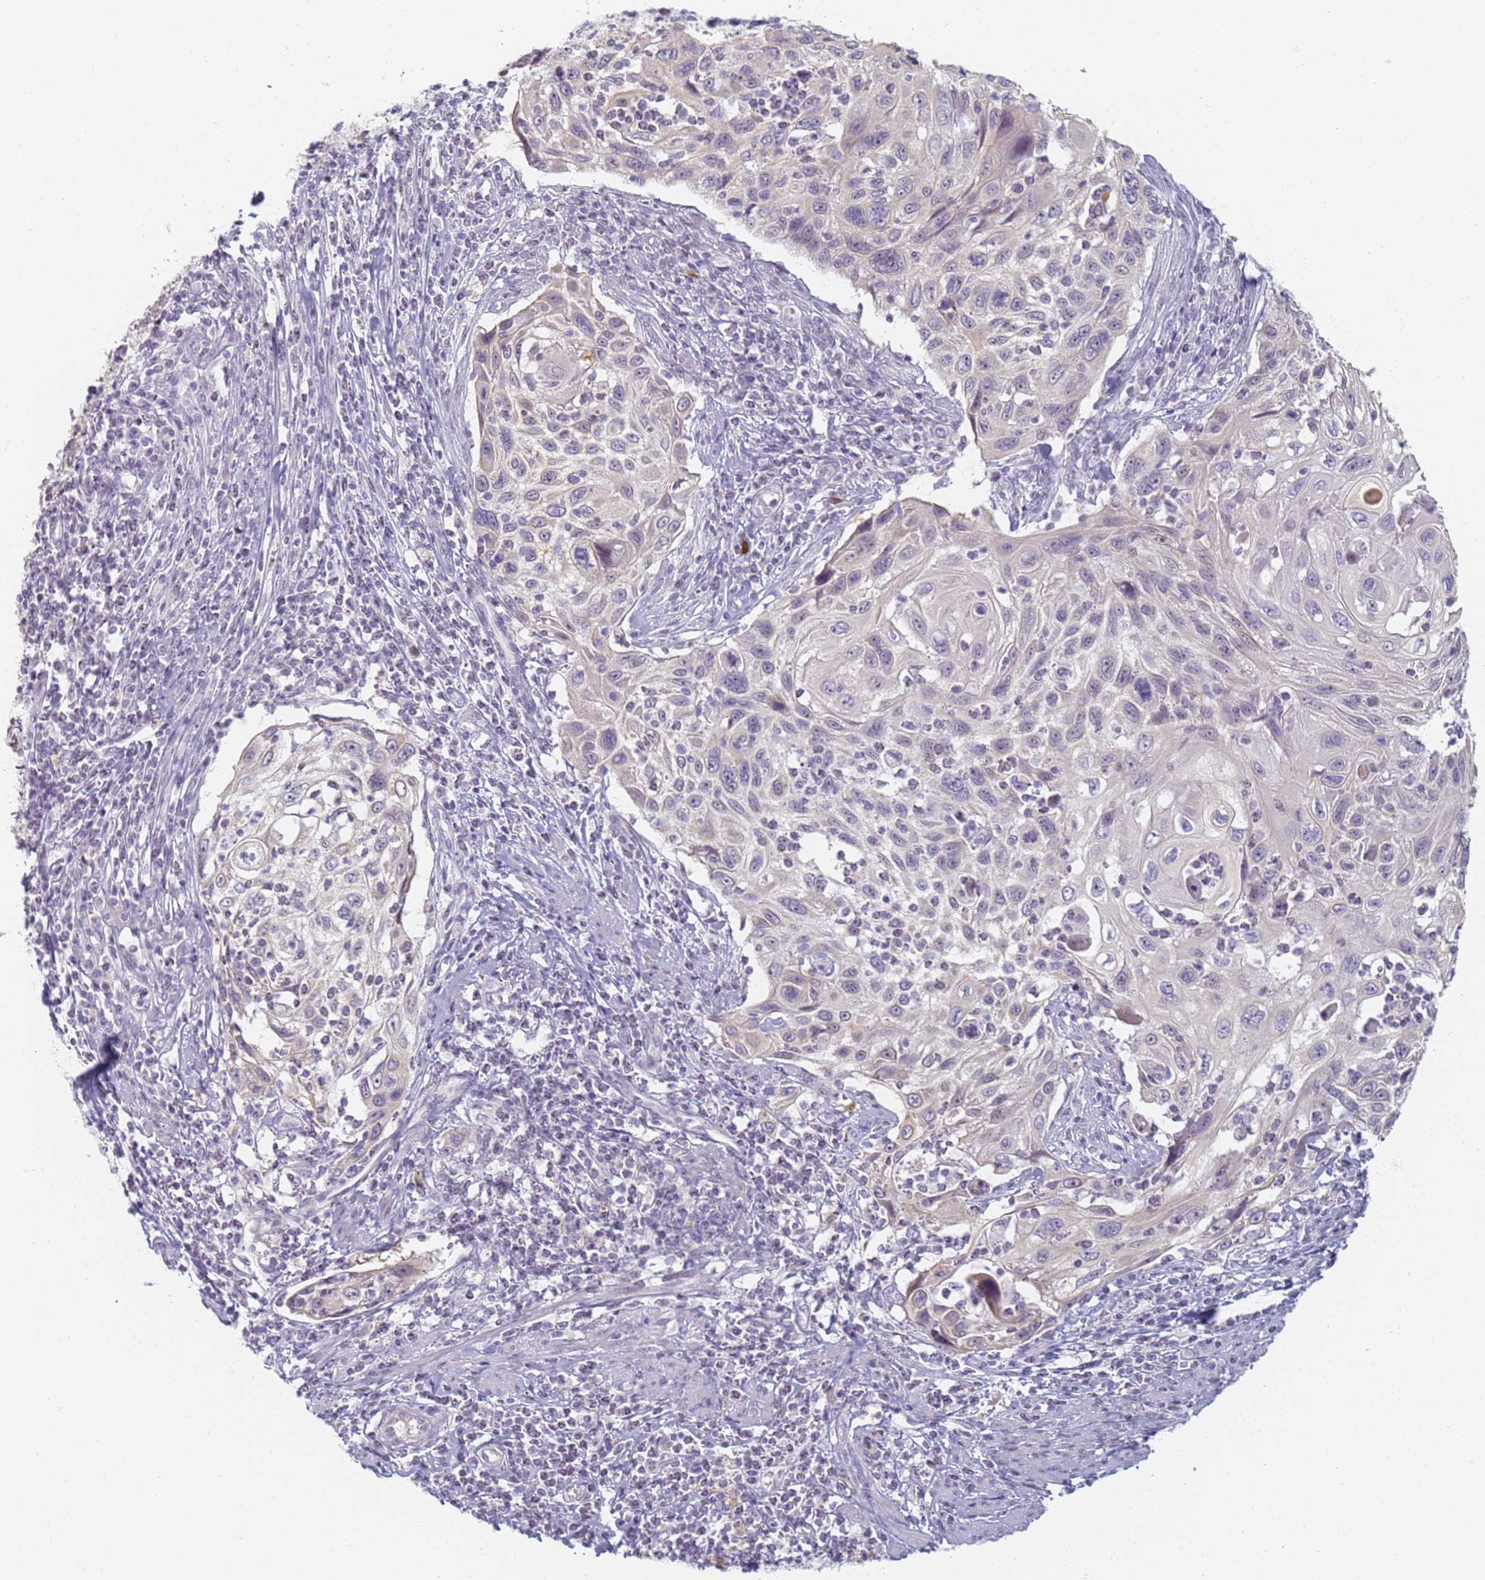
{"staining": {"intensity": "negative", "quantity": "none", "location": "none"}, "tissue": "cervical cancer", "cell_type": "Tumor cells", "image_type": "cancer", "snomed": [{"axis": "morphology", "description": "Squamous cell carcinoma, NOS"}, {"axis": "topography", "description": "Cervix"}], "caption": "The micrograph exhibits no staining of tumor cells in cervical squamous cell carcinoma. (DAB (3,3'-diaminobenzidine) immunohistochemistry (IHC), high magnification).", "gene": "SLC38A9", "patient": {"sex": "female", "age": 70}}